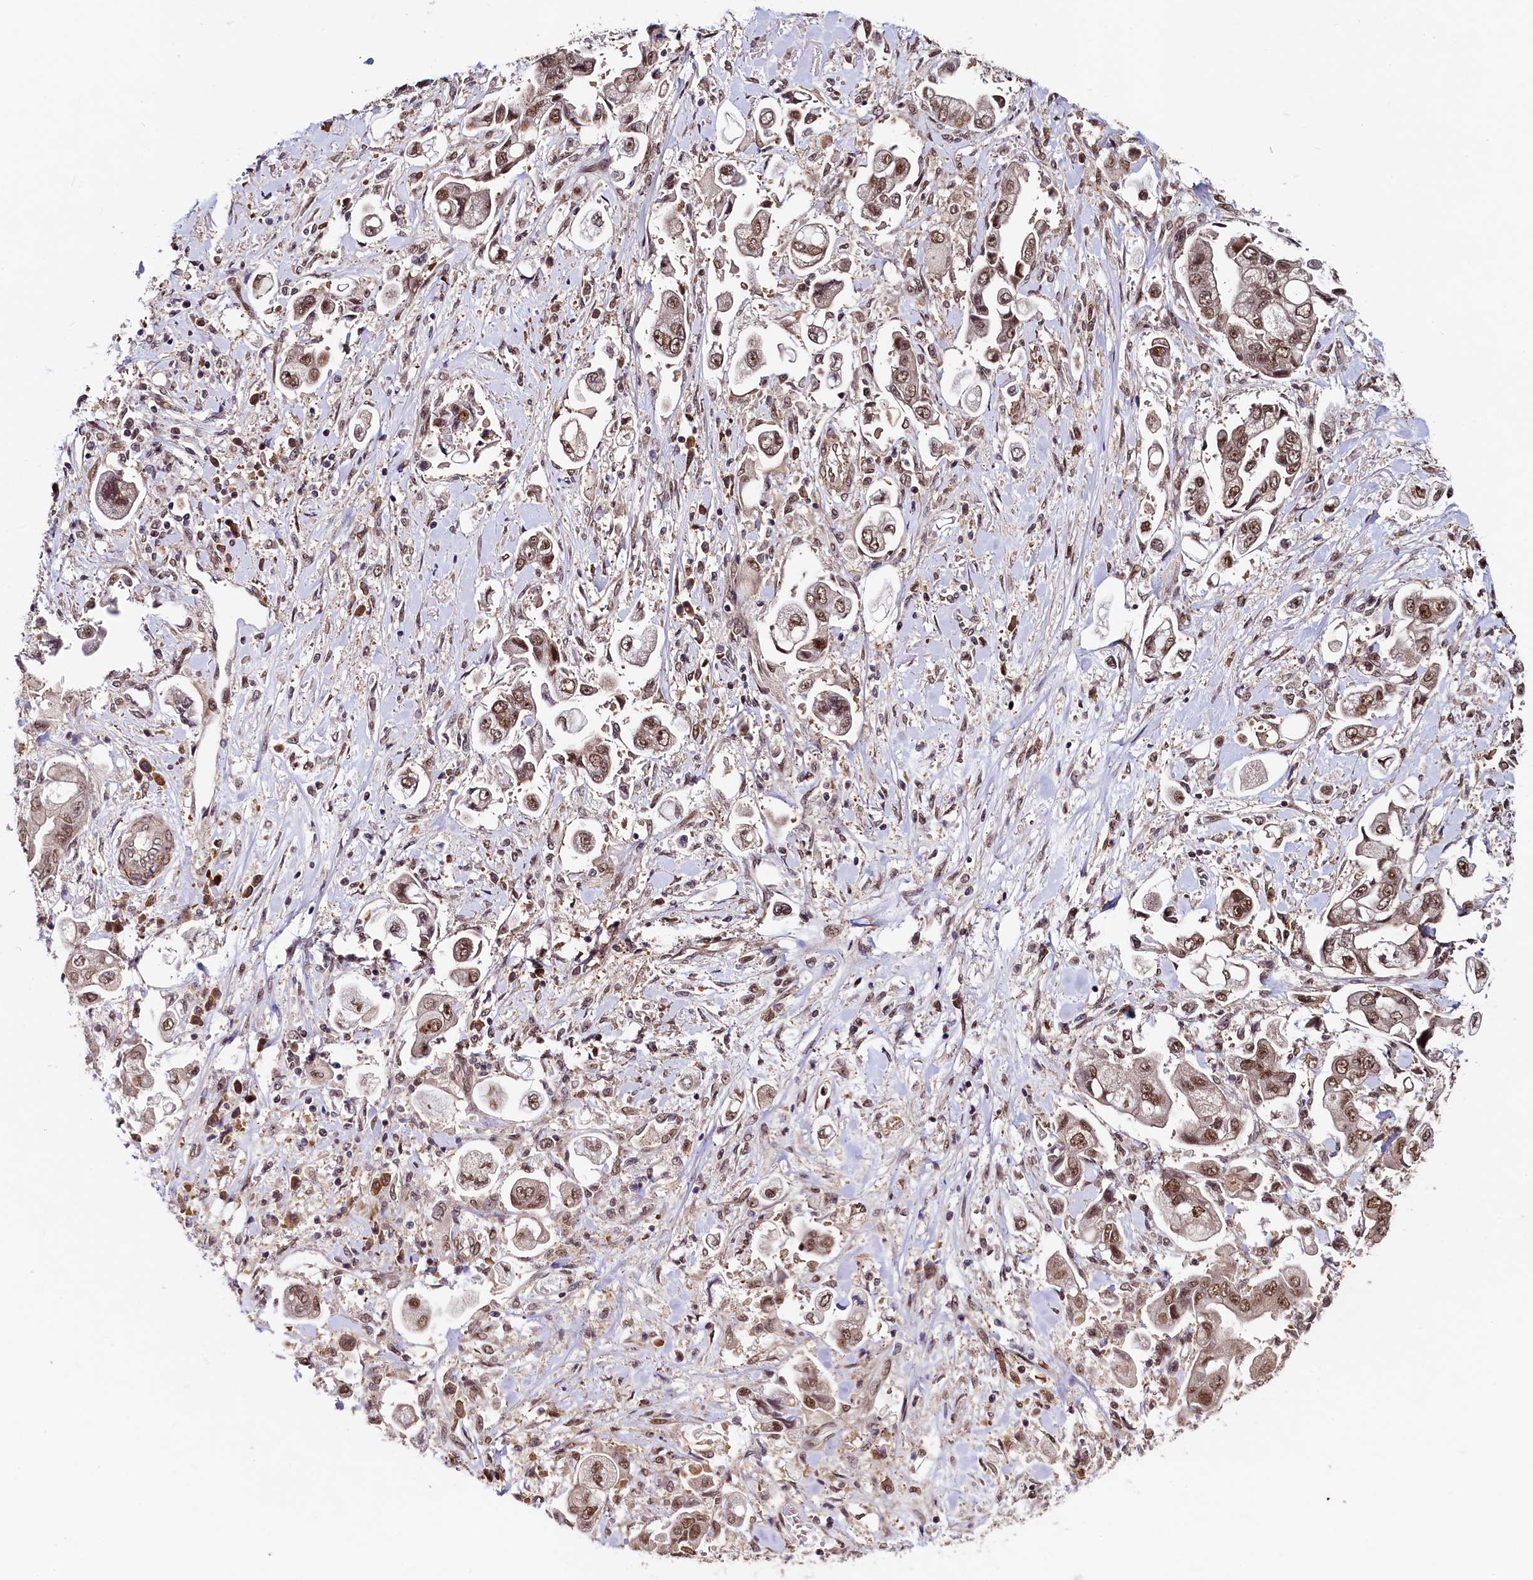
{"staining": {"intensity": "moderate", "quantity": ">75%", "location": "nuclear"}, "tissue": "stomach cancer", "cell_type": "Tumor cells", "image_type": "cancer", "snomed": [{"axis": "morphology", "description": "Adenocarcinoma, NOS"}, {"axis": "topography", "description": "Stomach"}], "caption": "Immunohistochemistry (IHC) micrograph of neoplastic tissue: human stomach cancer stained using IHC exhibits medium levels of moderate protein expression localized specifically in the nuclear of tumor cells, appearing as a nuclear brown color.", "gene": "LEO1", "patient": {"sex": "male", "age": 62}}